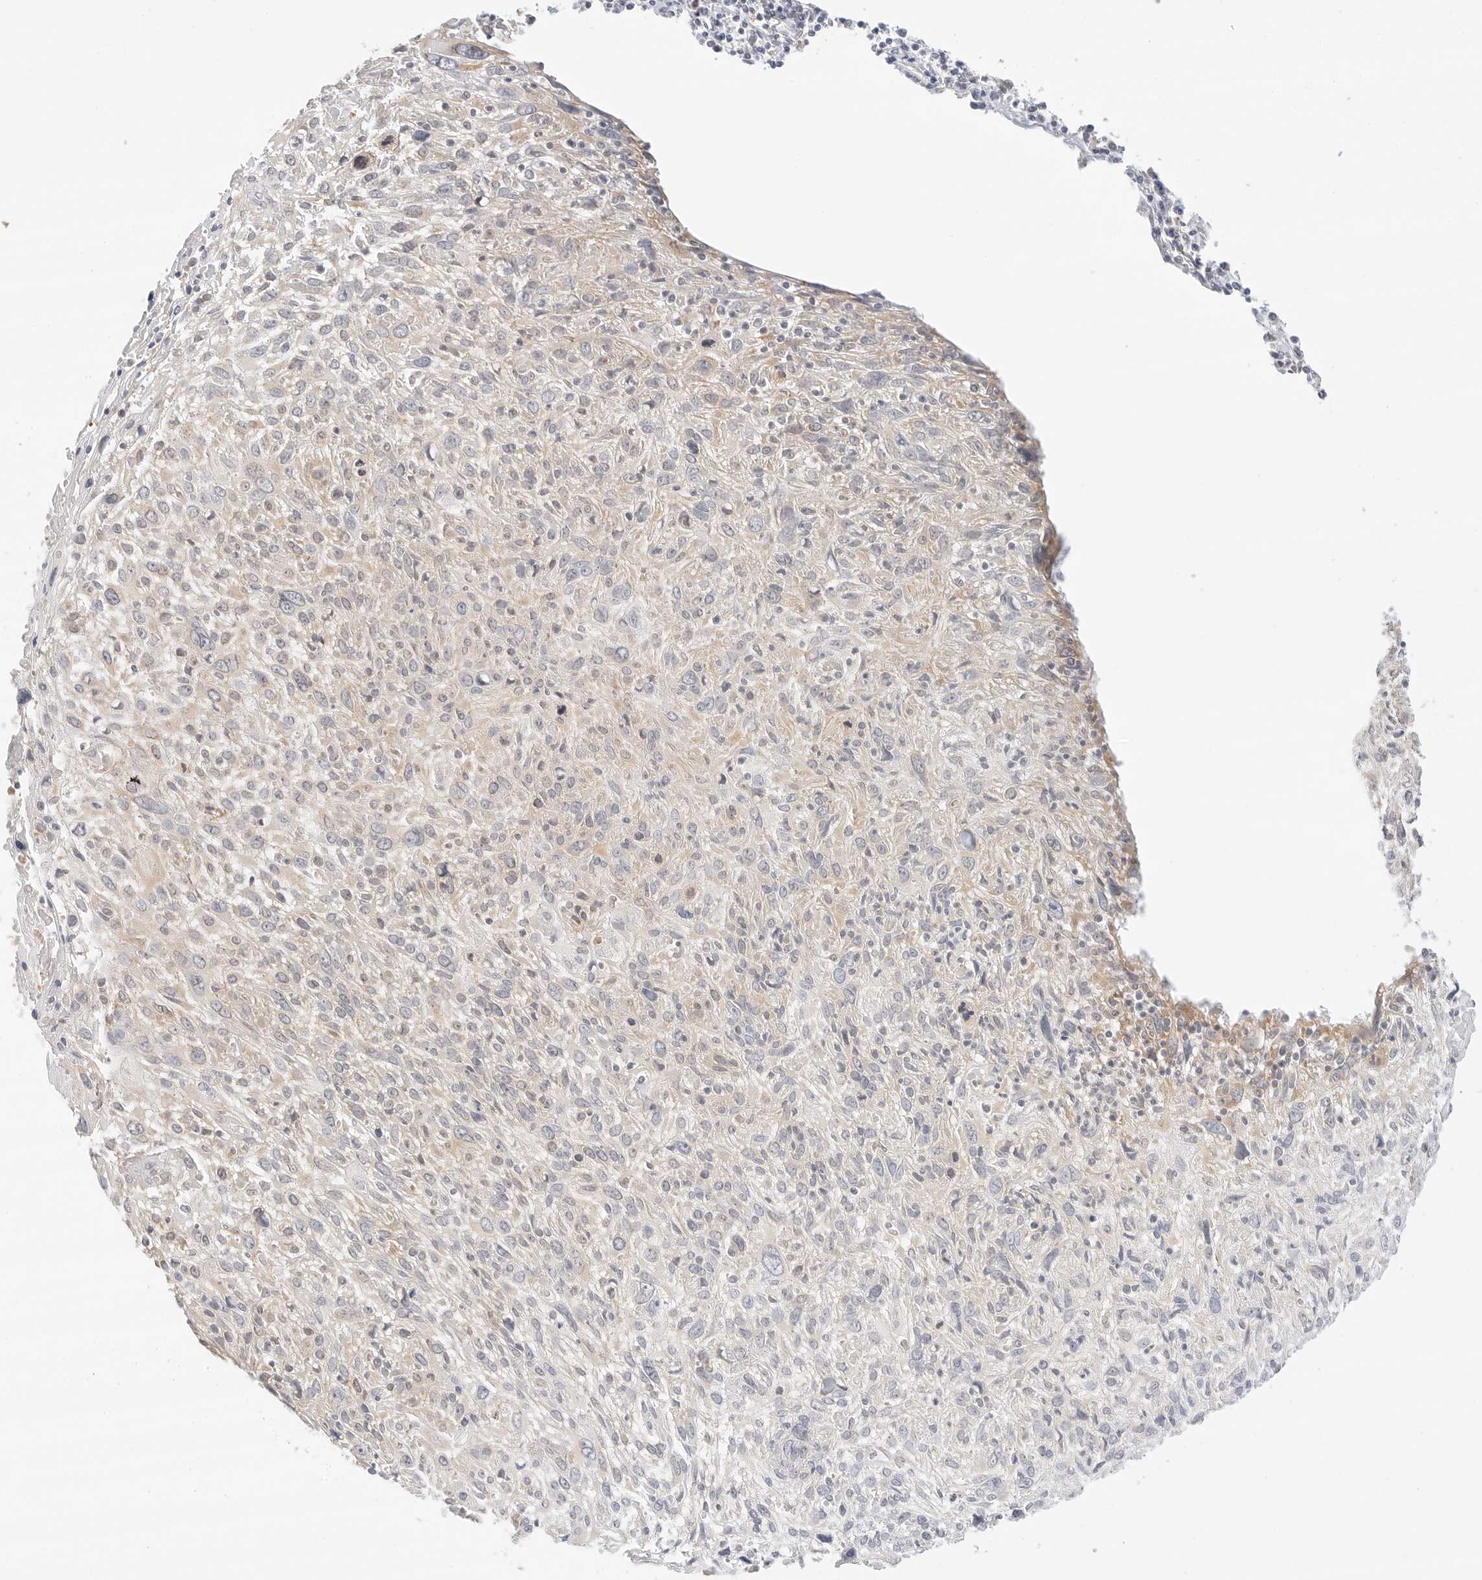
{"staining": {"intensity": "moderate", "quantity": "25%-75%", "location": "cytoplasmic/membranous"}, "tissue": "cervical cancer", "cell_type": "Tumor cells", "image_type": "cancer", "snomed": [{"axis": "morphology", "description": "Squamous cell carcinoma, NOS"}, {"axis": "topography", "description": "Cervix"}], "caption": "The micrograph exhibits immunohistochemical staining of cervical cancer. There is moderate cytoplasmic/membranous expression is seen in approximately 25%-75% of tumor cells.", "gene": "ERO1B", "patient": {"sex": "female", "age": 51}}